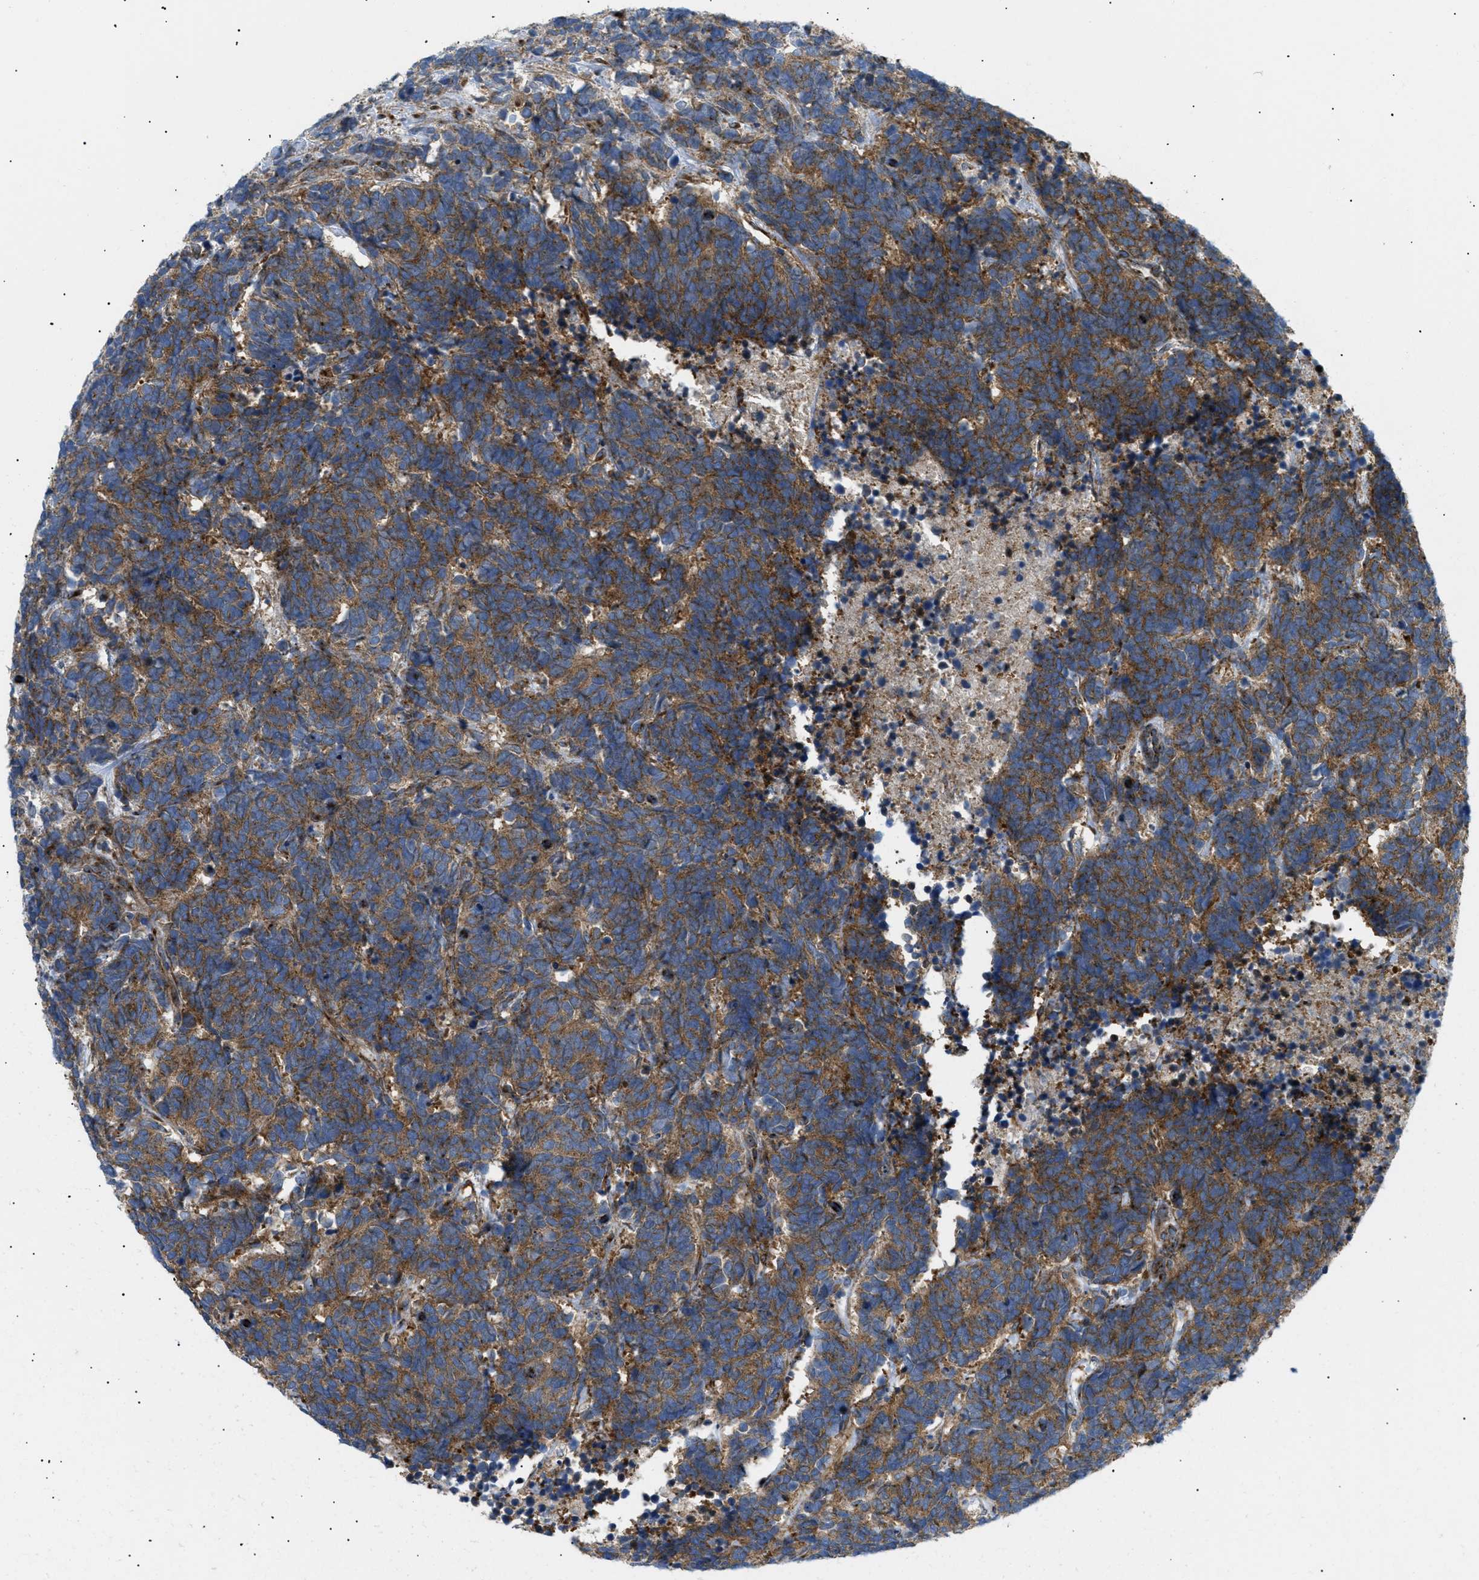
{"staining": {"intensity": "moderate", "quantity": ">75%", "location": "cytoplasmic/membranous"}, "tissue": "carcinoid", "cell_type": "Tumor cells", "image_type": "cancer", "snomed": [{"axis": "morphology", "description": "Carcinoma, NOS"}, {"axis": "morphology", "description": "Carcinoid, malignant, NOS"}, {"axis": "topography", "description": "Urinary bladder"}], "caption": "Protein analysis of malignant carcinoid tissue demonstrates moderate cytoplasmic/membranous staining in about >75% of tumor cells.", "gene": "DCTN4", "patient": {"sex": "male", "age": 57}}